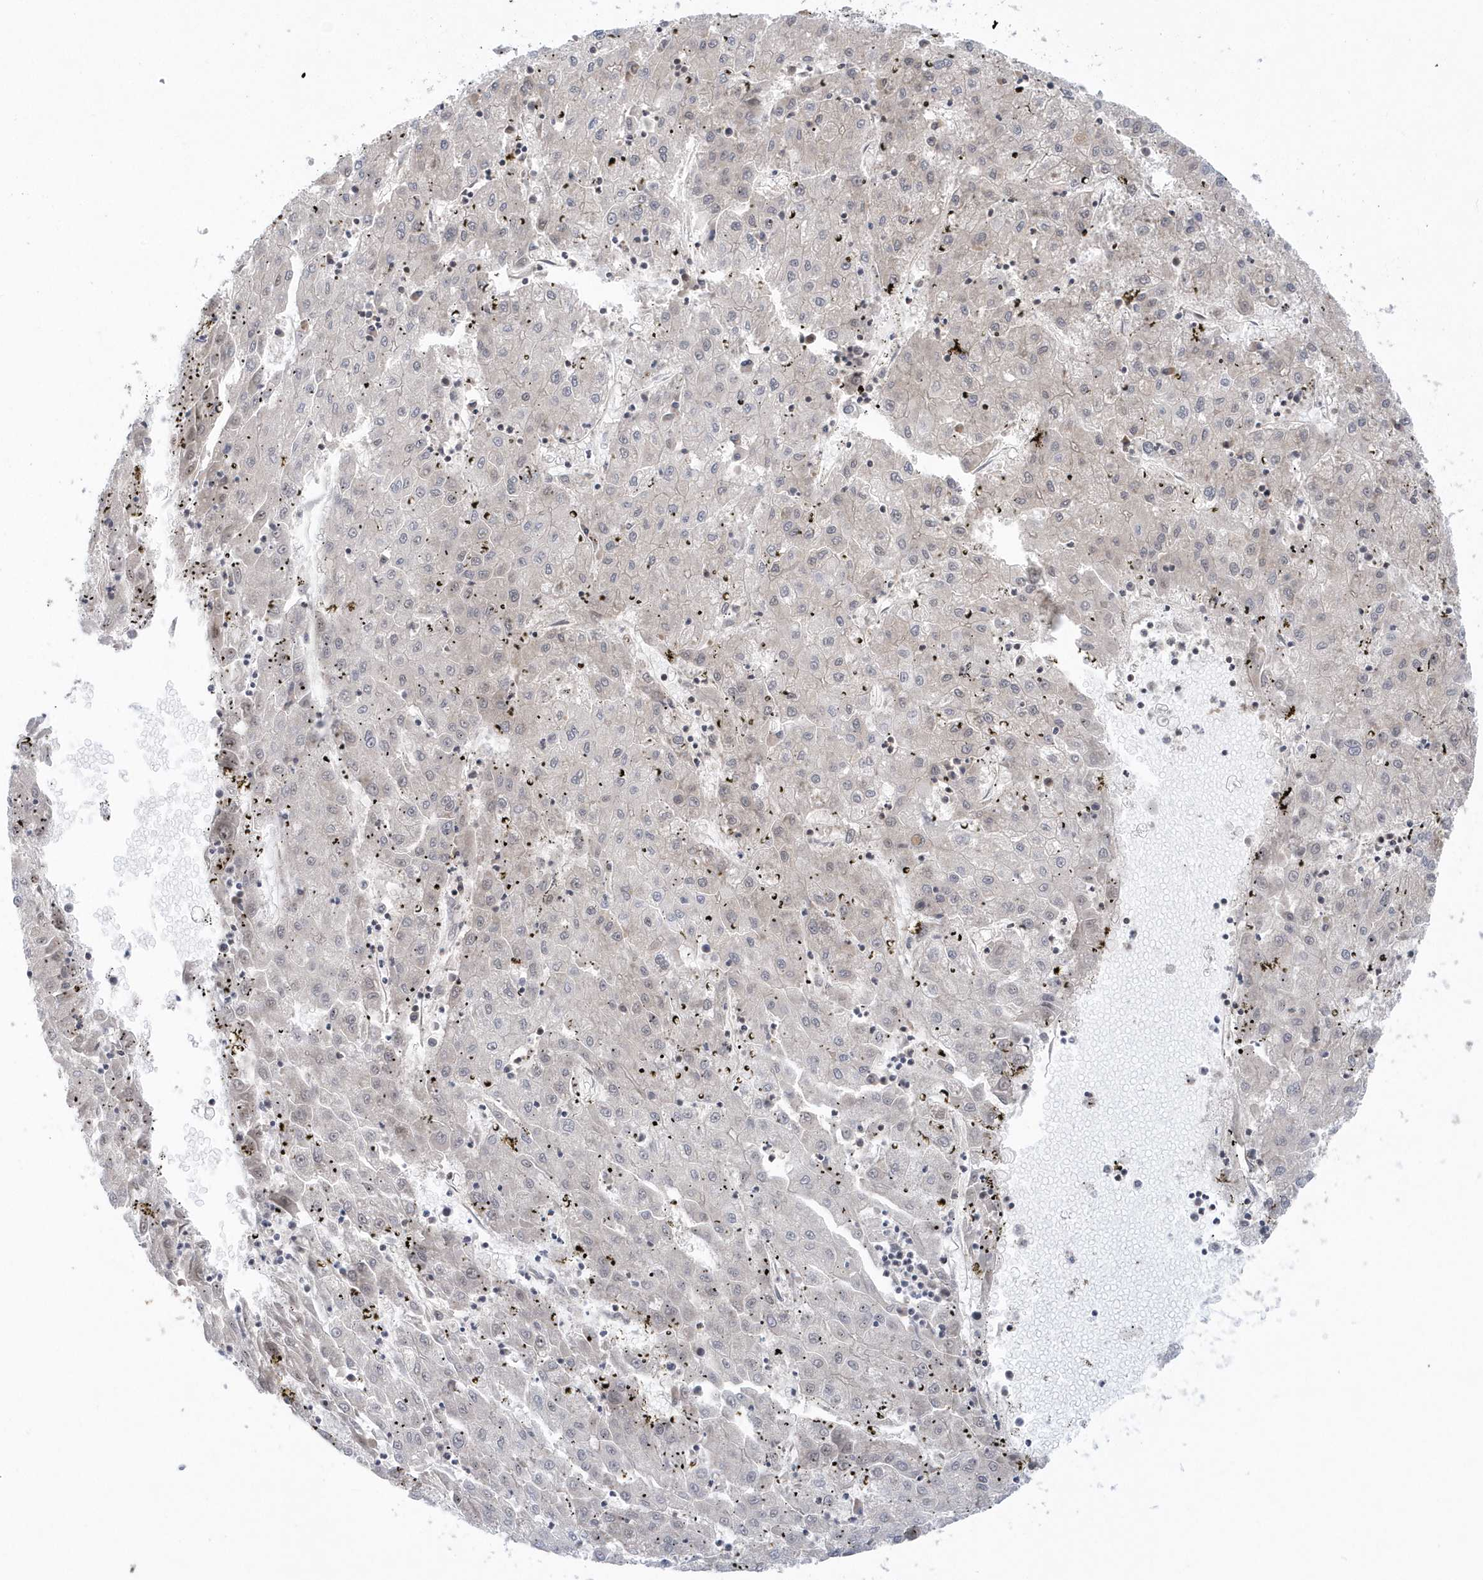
{"staining": {"intensity": "weak", "quantity": "25%-75%", "location": "nuclear"}, "tissue": "liver cancer", "cell_type": "Tumor cells", "image_type": "cancer", "snomed": [{"axis": "morphology", "description": "Carcinoma, Hepatocellular, NOS"}, {"axis": "topography", "description": "Liver"}], "caption": "Liver cancer tissue demonstrates weak nuclear expression in about 25%-75% of tumor cells, visualized by immunohistochemistry.", "gene": "SEPHS1", "patient": {"sex": "male", "age": 72}}